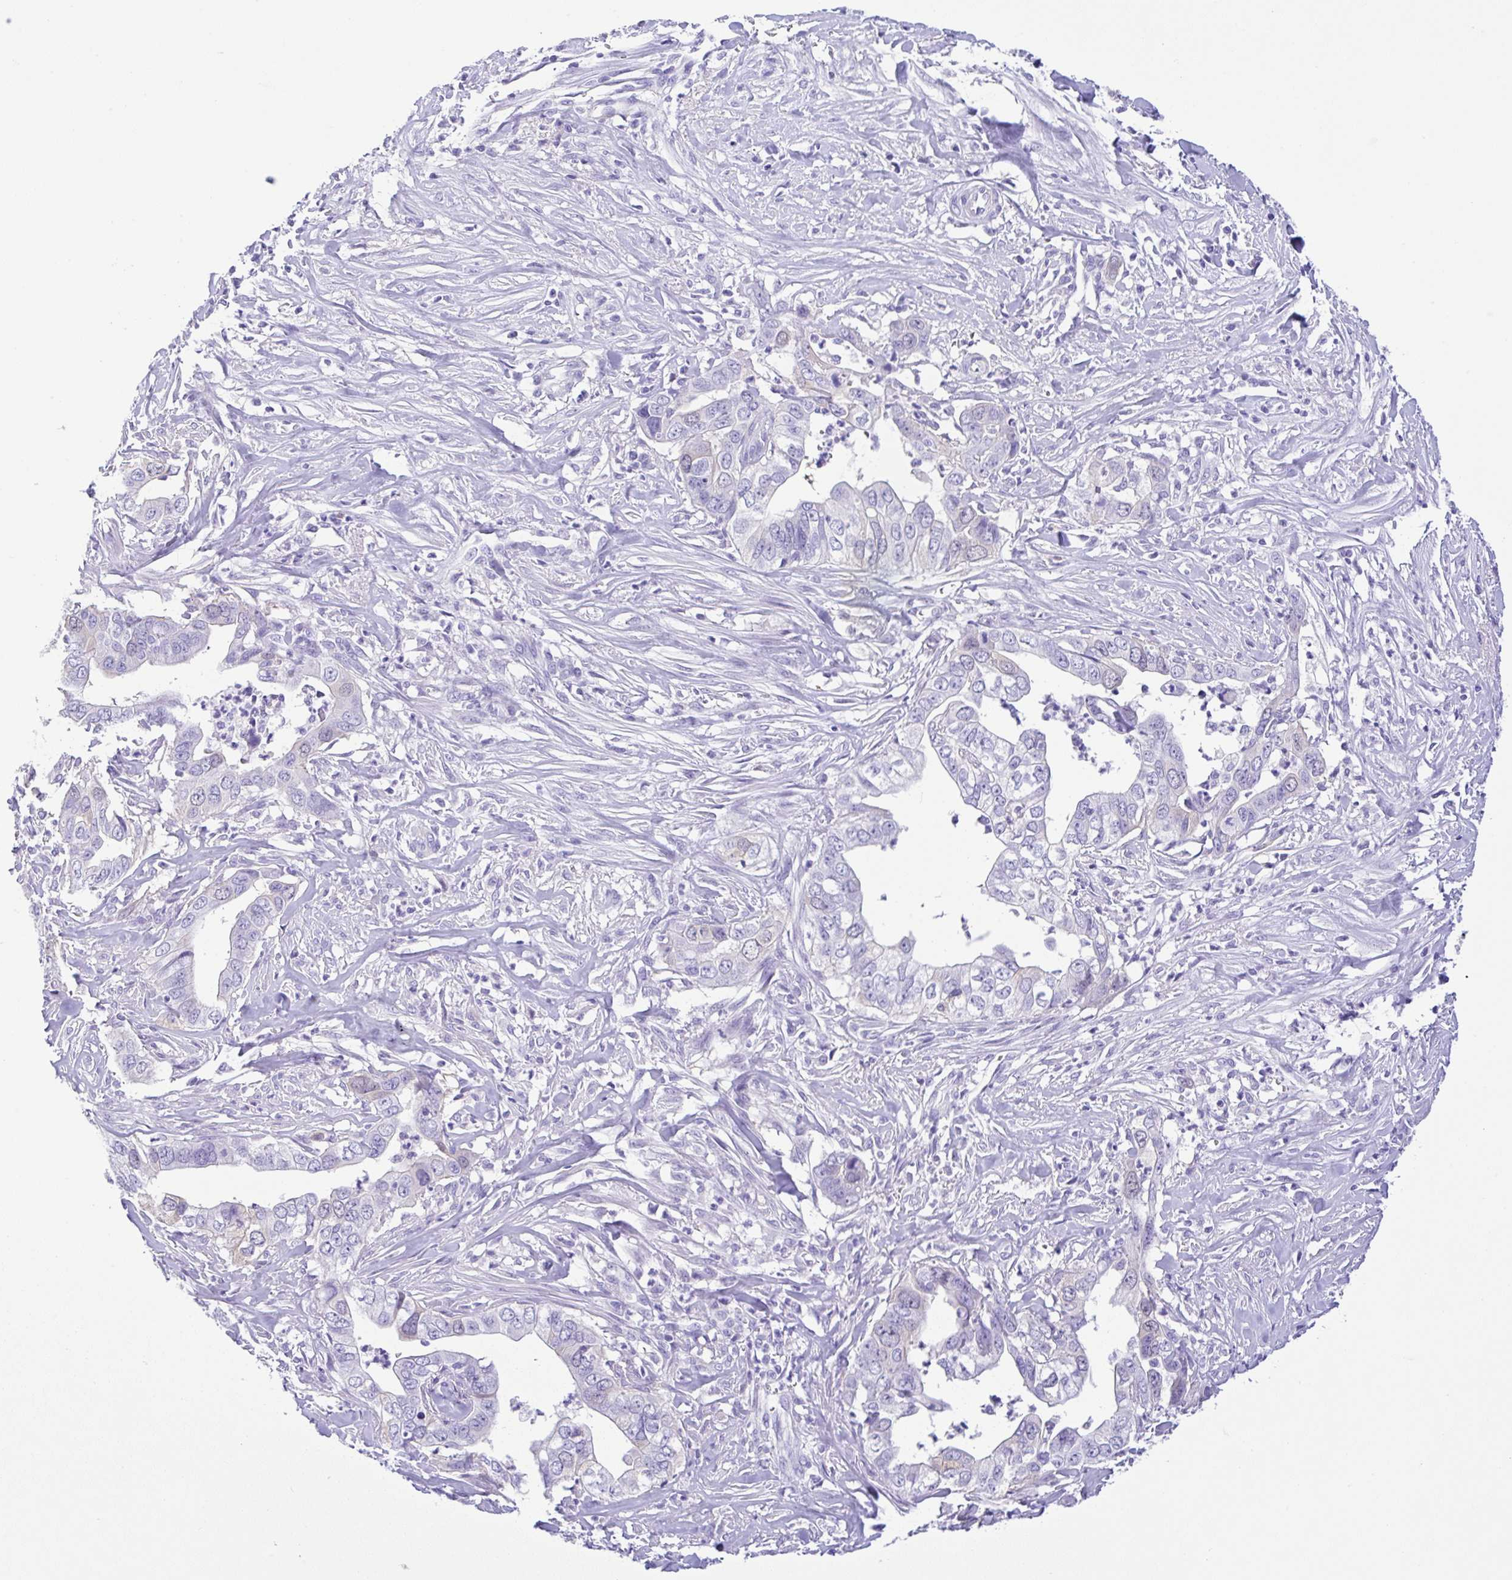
{"staining": {"intensity": "negative", "quantity": "none", "location": "none"}, "tissue": "liver cancer", "cell_type": "Tumor cells", "image_type": "cancer", "snomed": [{"axis": "morphology", "description": "Cholangiocarcinoma"}, {"axis": "topography", "description": "Liver"}], "caption": "A micrograph of human liver cancer (cholangiocarcinoma) is negative for staining in tumor cells.", "gene": "RRM2", "patient": {"sex": "female", "age": 79}}